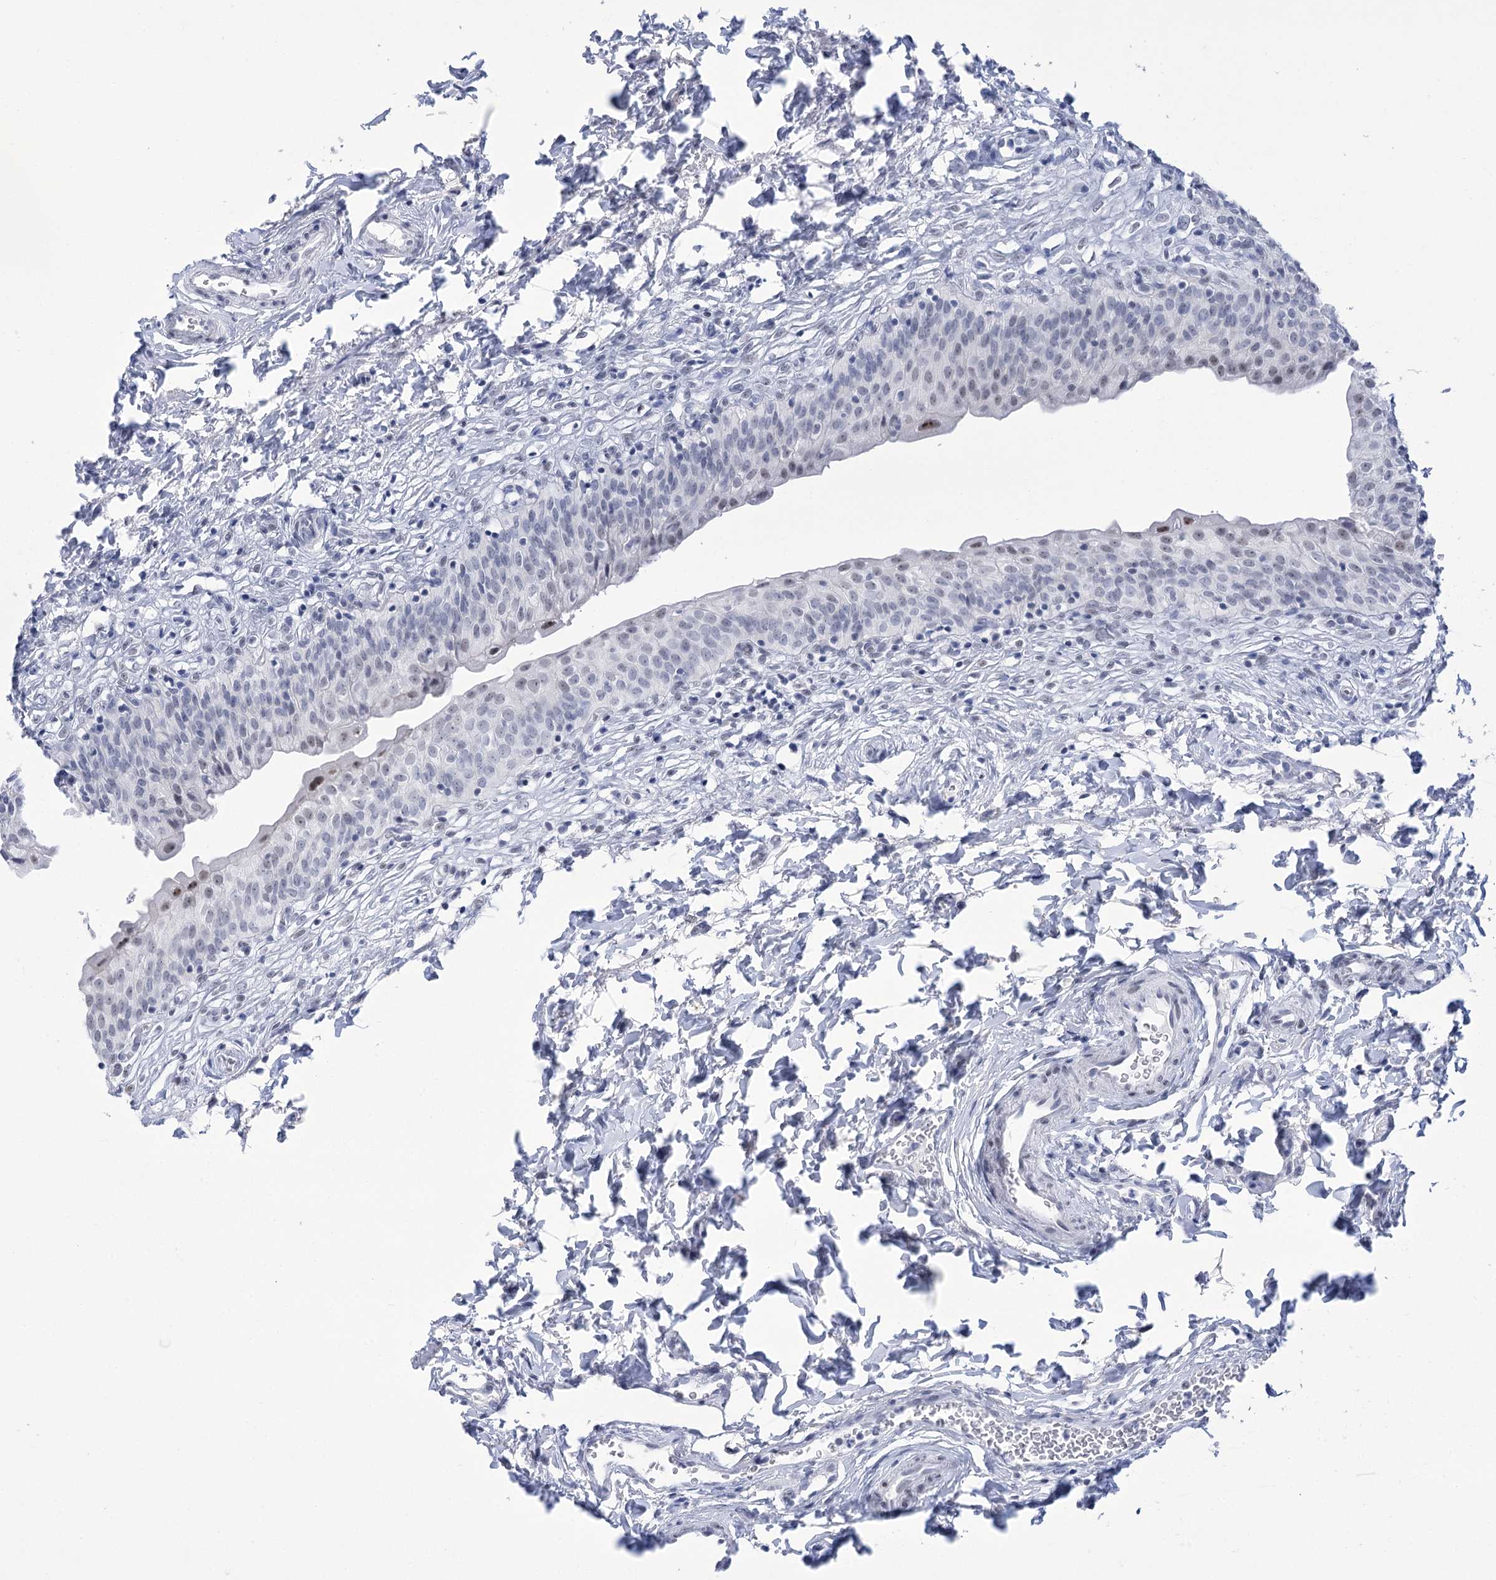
{"staining": {"intensity": "moderate", "quantity": "<25%", "location": "nuclear"}, "tissue": "urinary bladder", "cell_type": "Urothelial cells", "image_type": "normal", "snomed": [{"axis": "morphology", "description": "Normal tissue, NOS"}, {"axis": "topography", "description": "Urinary bladder"}], "caption": "Immunohistochemical staining of benign human urinary bladder exhibits low levels of moderate nuclear positivity in about <25% of urothelial cells. (brown staining indicates protein expression, while blue staining denotes nuclei).", "gene": "HORMAD1", "patient": {"sex": "male", "age": 55}}